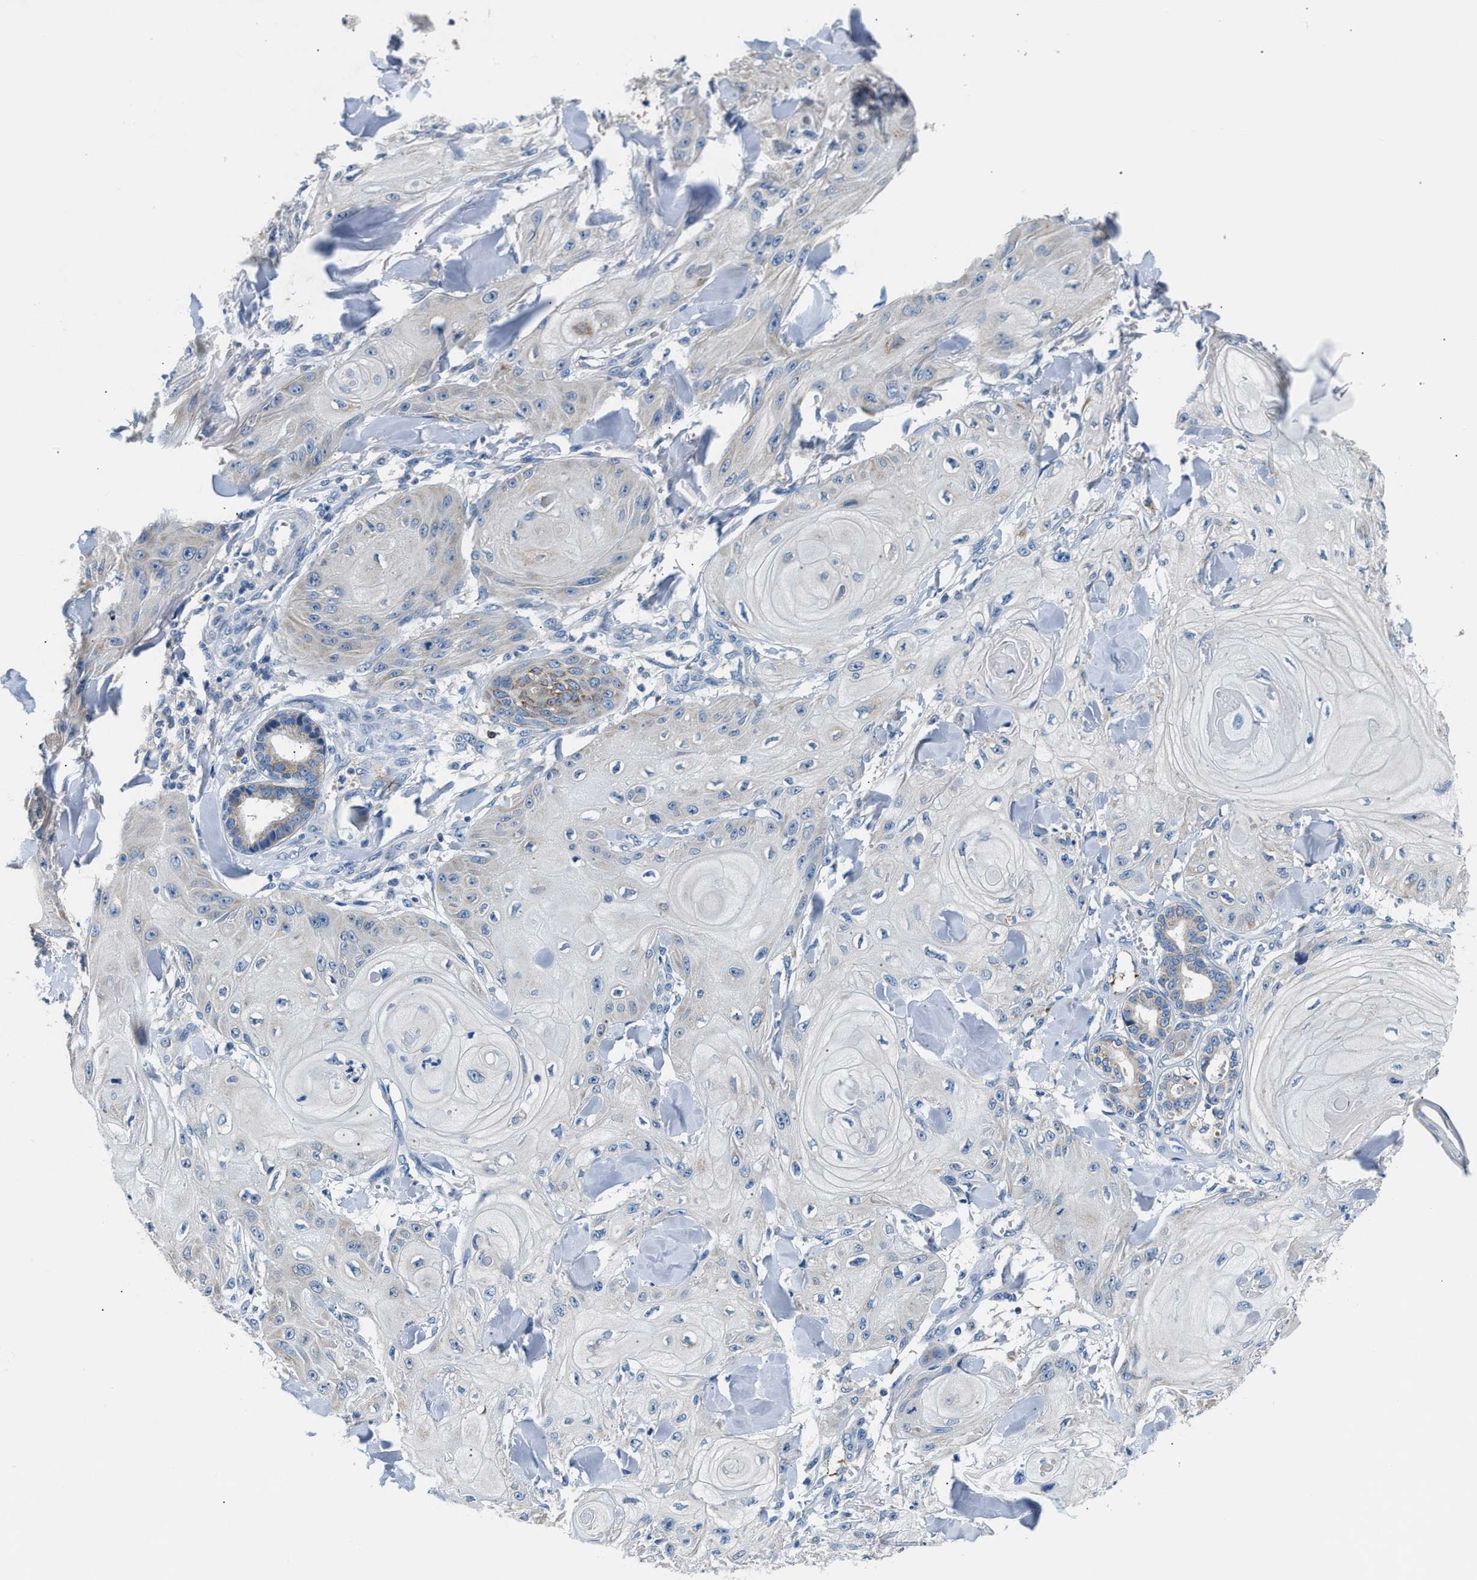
{"staining": {"intensity": "negative", "quantity": "none", "location": "none"}, "tissue": "skin cancer", "cell_type": "Tumor cells", "image_type": "cancer", "snomed": [{"axis": "morphology", "description": "Squamous cell carcinoma, NOS"}, {"axis": "topography", "description": "Skin"}], "caption": "An image of human skin cancer (squamous cell carcinoma) is negative for staining in tumor cells.", "gene": "TUT7", "patient": {"sex": "male", "age": 74}}